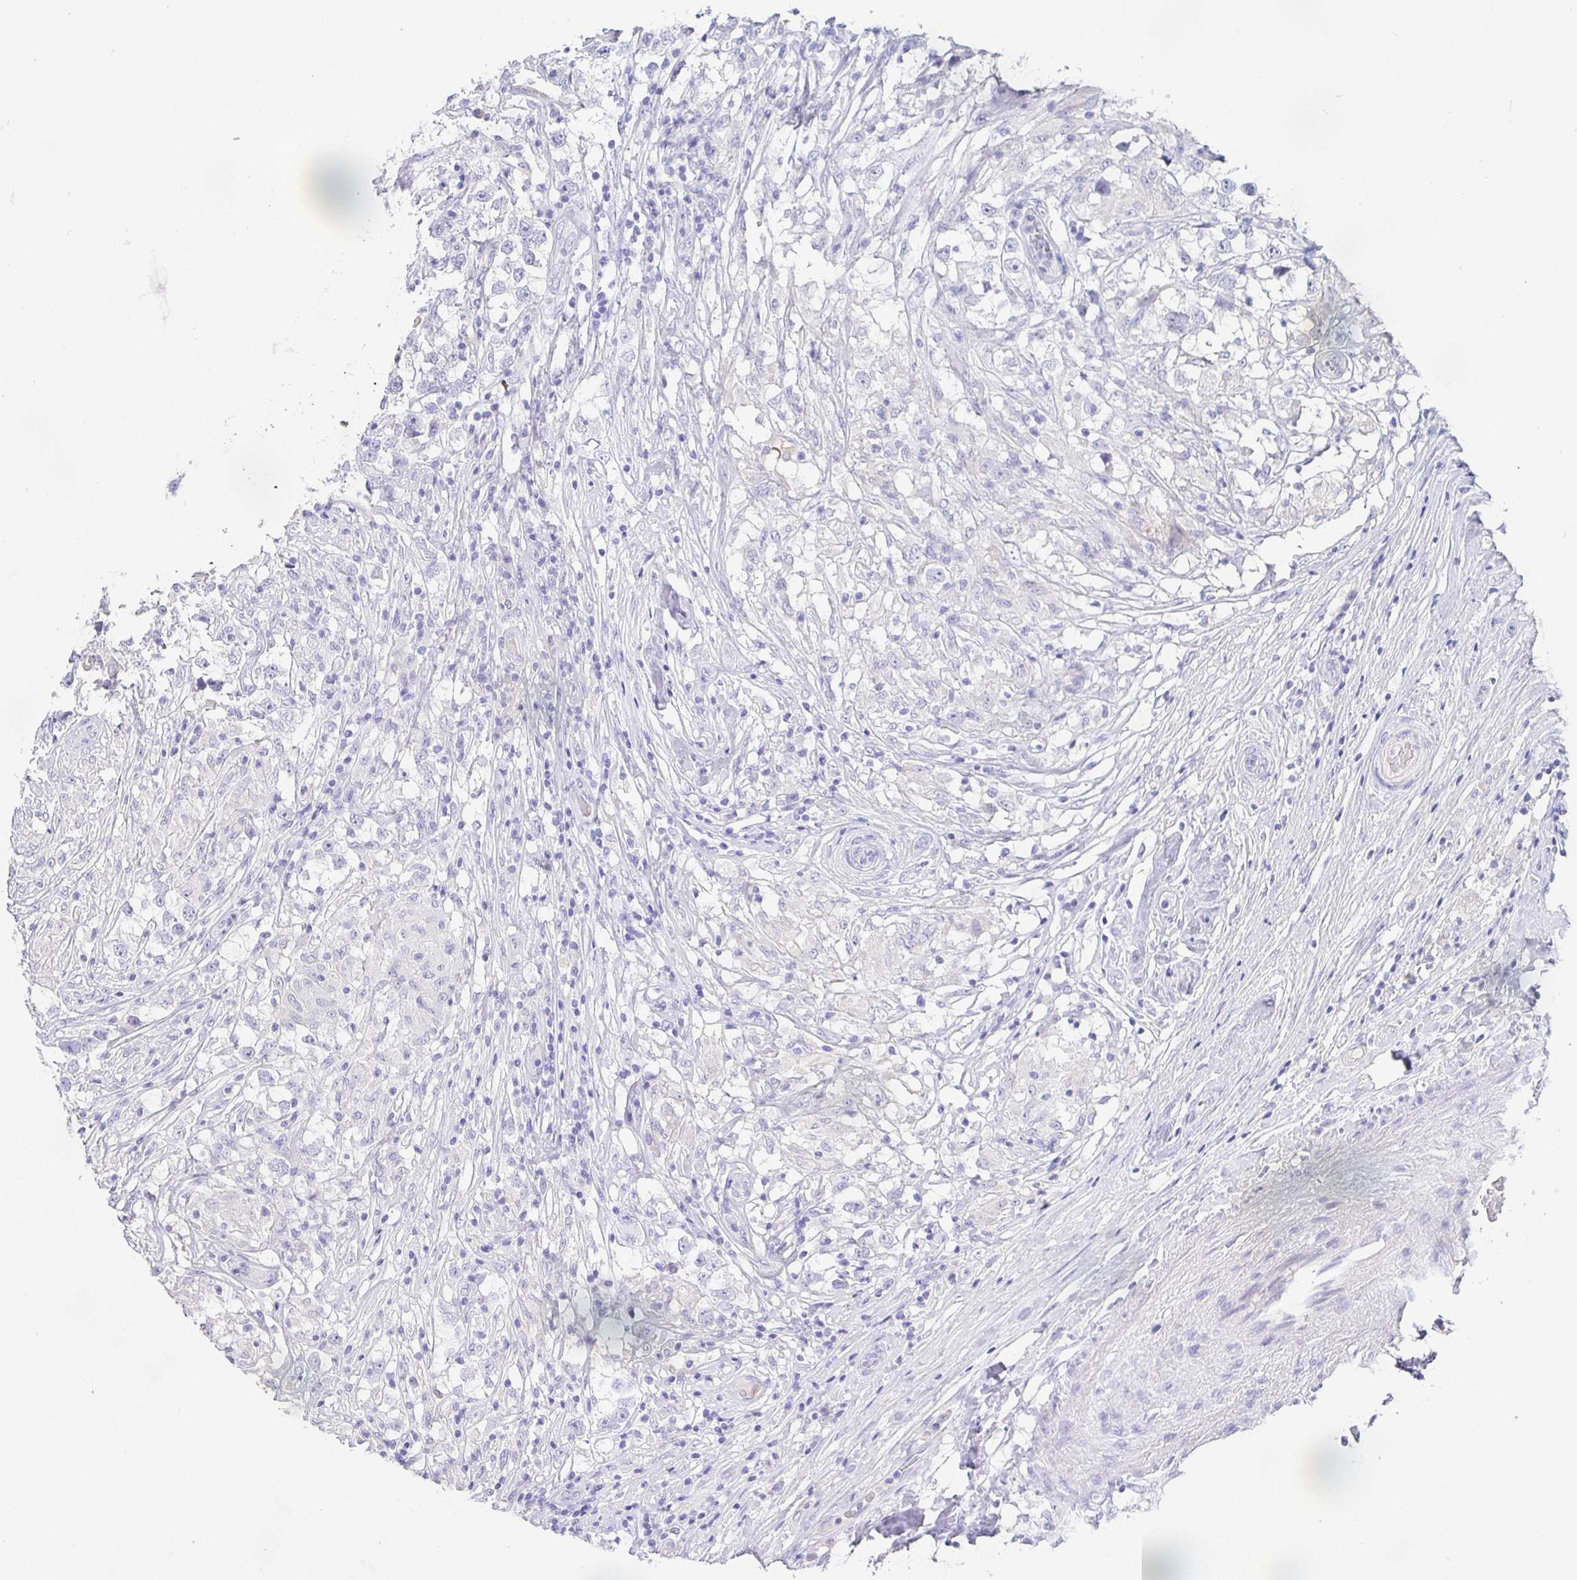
{"staining": {"intensity": "negative", "quantity": "none", "location": "none"}, "tissue": "testis cancer", "cell_type": "Tumor cells", "image_type": "cancer", "snomed": [{"axis": "morphology", "description": "Seminoma, NOS"}, {"axis": "topography", "description": "Testis"}], "caption": "Immunohistochemical staining of human testis cancer displays no significant positivity in tumor cells. Nuclei are stained in blue.", "gene": "TPTE", "patient": {"sex": "male", "age": 46}}